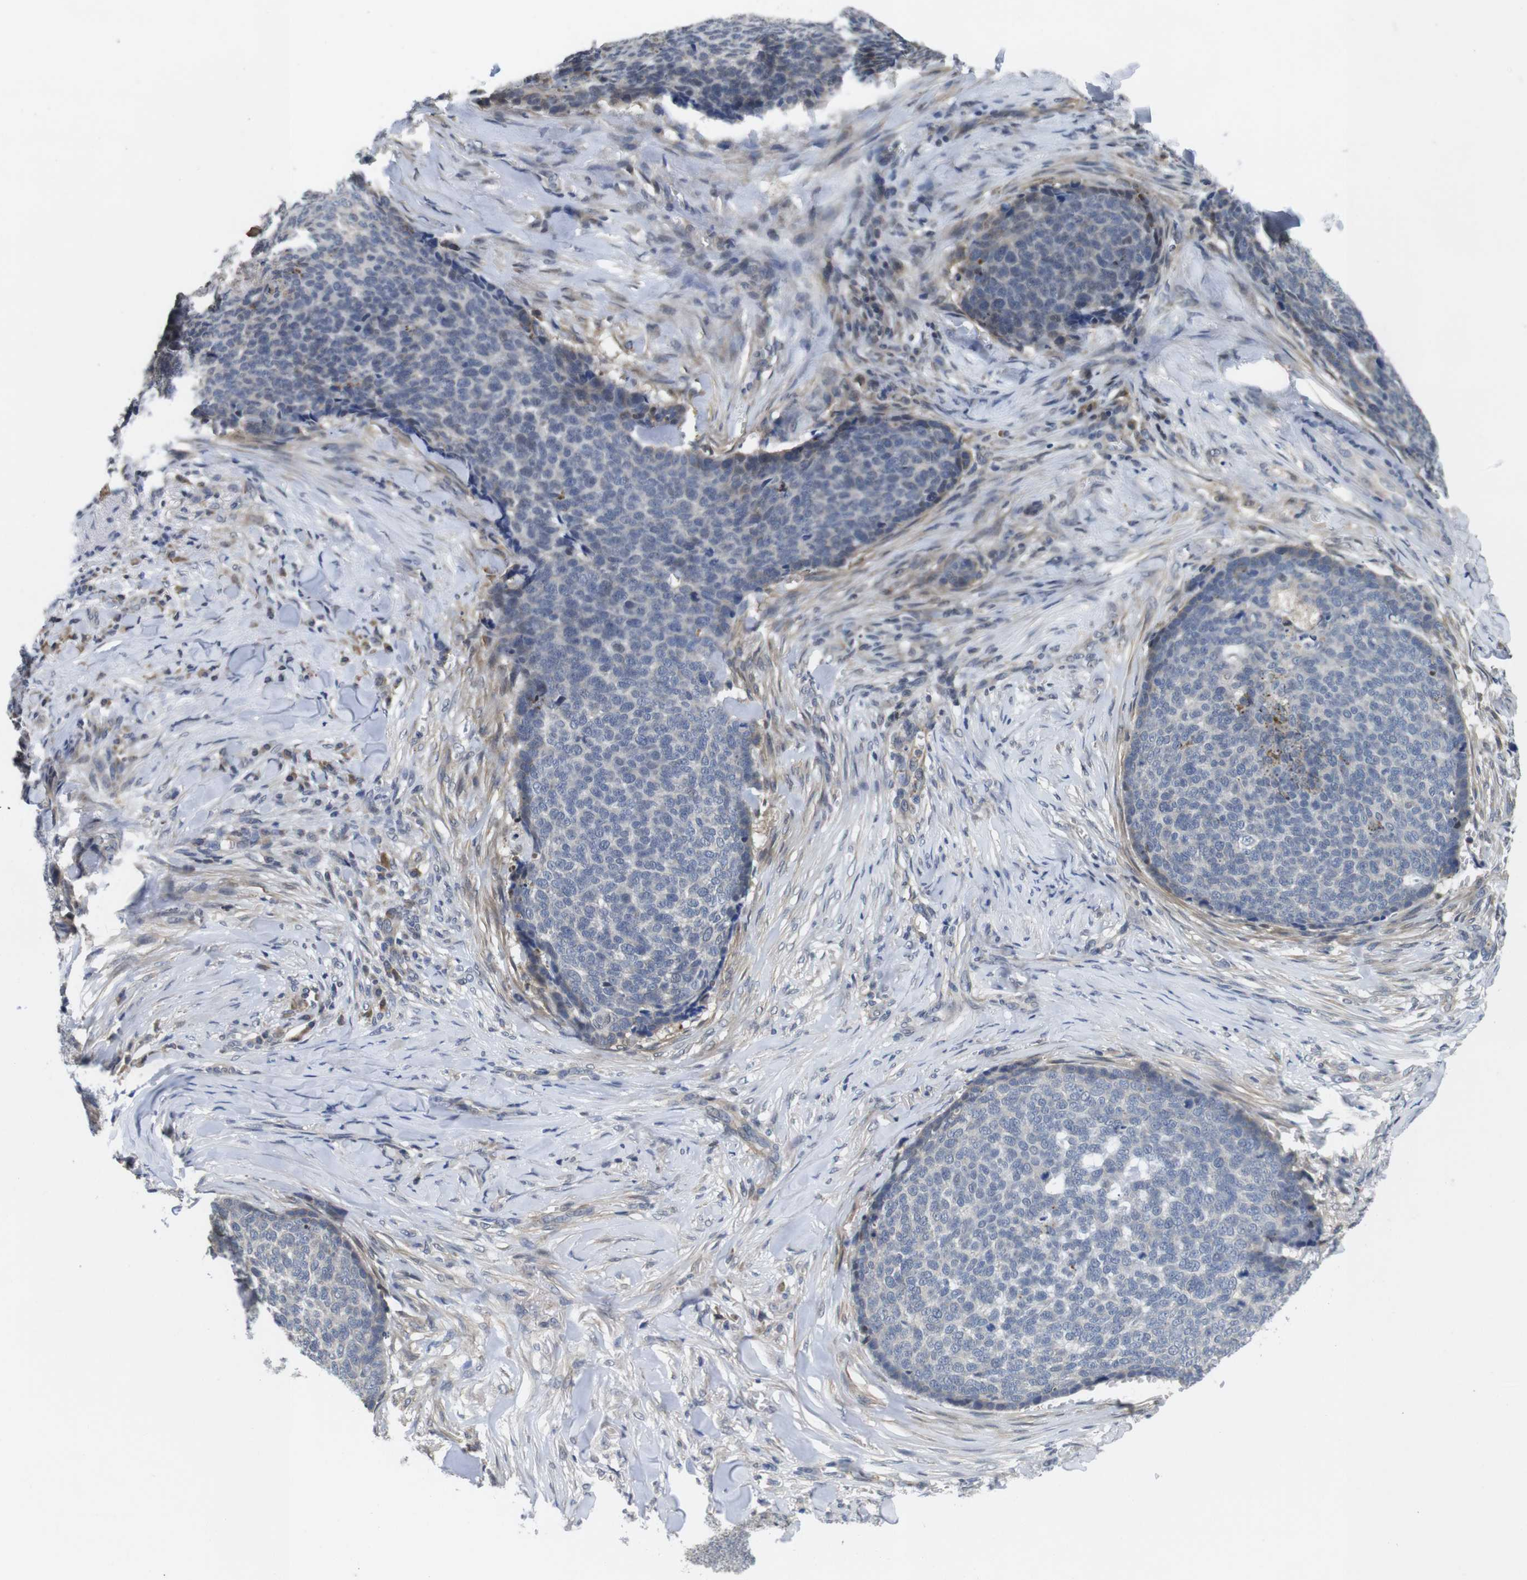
{"staining": {"intensity": "weak", "quantity": "<25%", "location": "cytoplasmic/membranous"}, "tissue": "skin cancer", "cell_type": "Tumor cells", "image_type": "cancer", "snomed": [{"axis": "morphology", "description": "Basal cell carcinoma"}, {"axis": "topography", "description": "Skin"}], "caption": "DAB (3,3'-diaminobenzidine) immunohistochemical staining of skin cancer exhibits no significant staining in tumor cells.", "gene": "FNTA", "patient": {"sex": "male", "age": 84}}